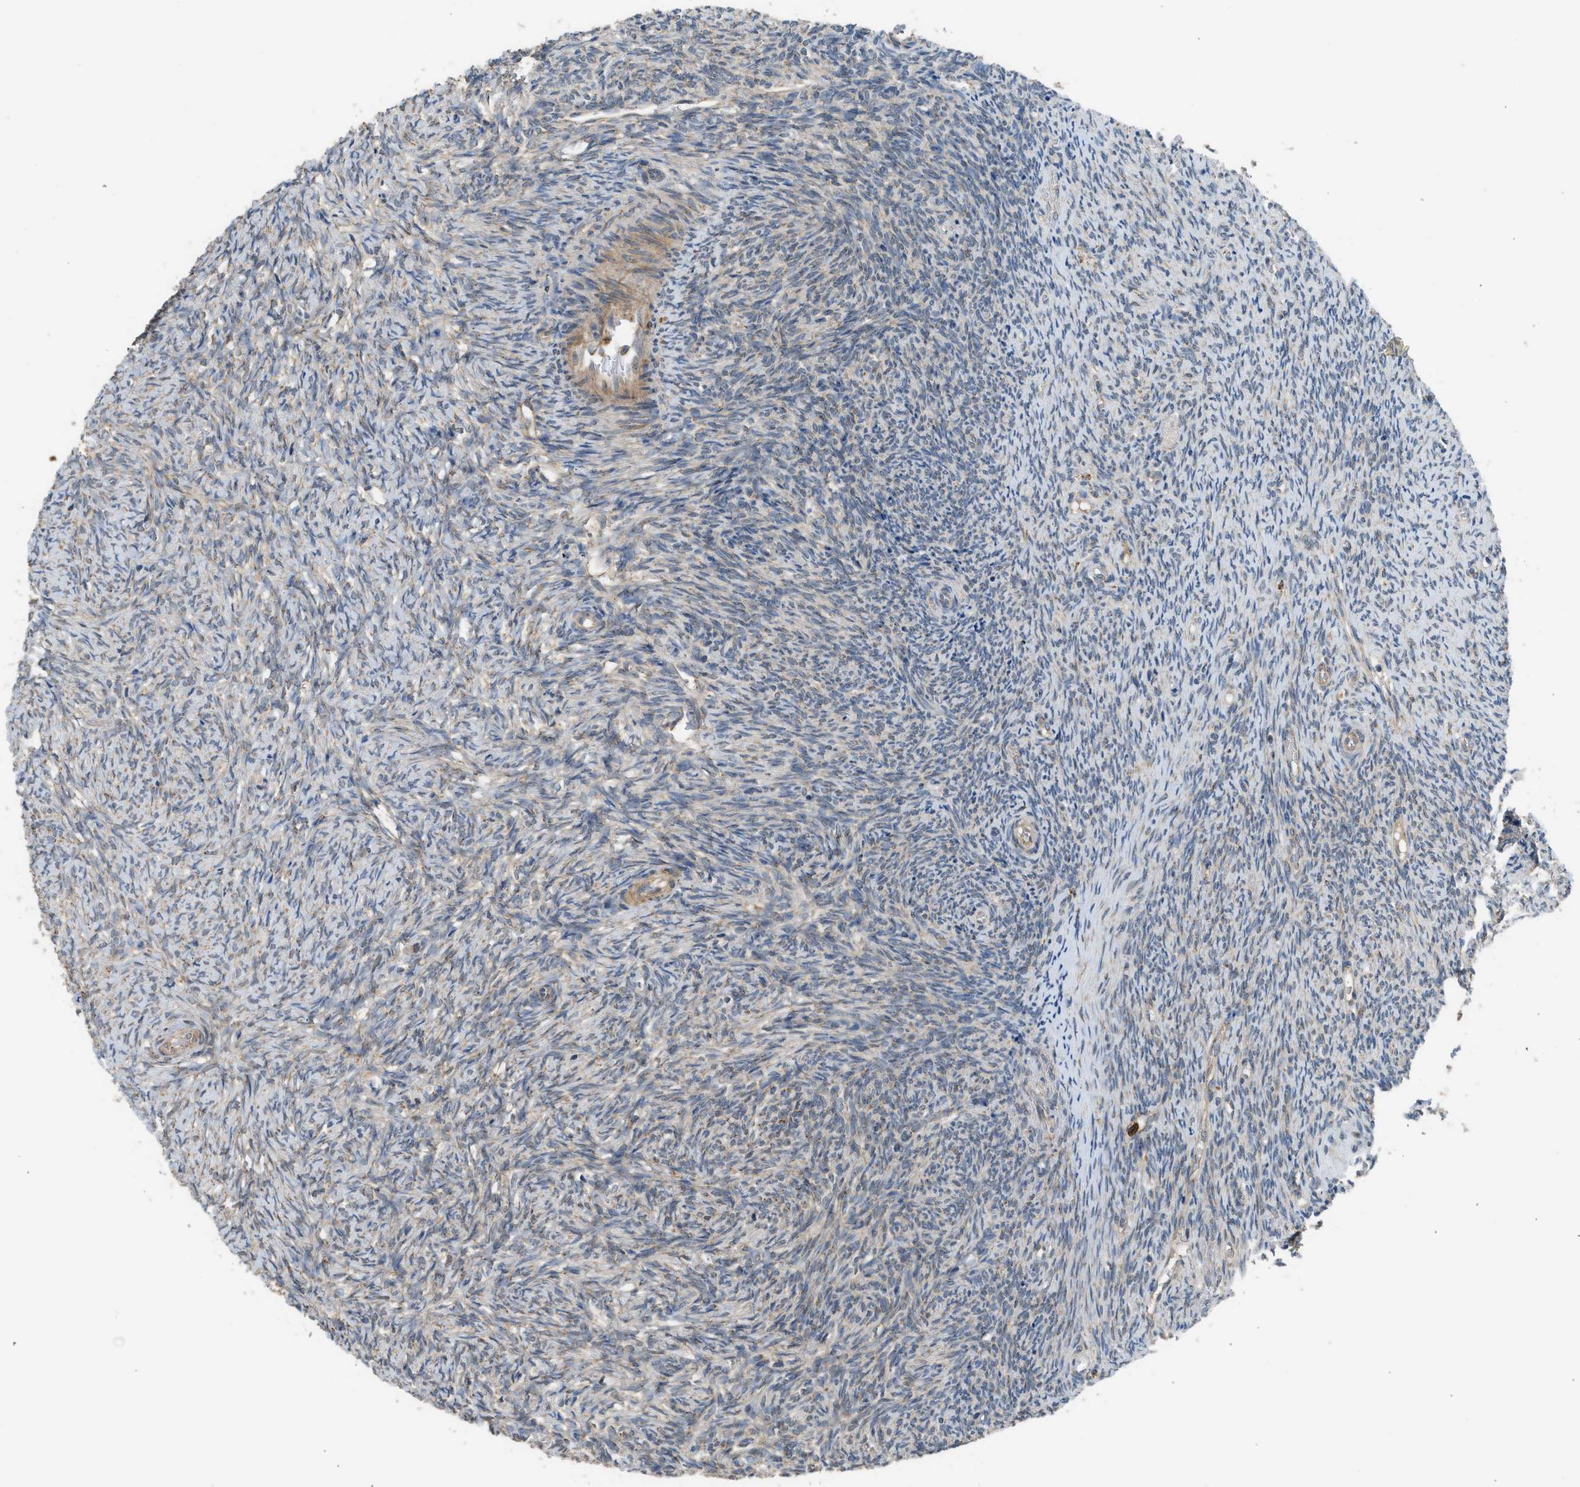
{"staining": {"intensity": "moderate", "quantity": ">75%", "location": "cytoplasmic/membranous"}, "tissue": "ovary", "cell_type": "Ovarian stroma cells", "image_type": "normal", "snomed": [{"axis": "morphology", "description": "Normal tissue, NOS"}, {"axis": "topography", "description": "Ovary"}], "caption": "IHC (DAB (3,3'-diaminobenzidine)) staining of unremarkable ovary shows moderate cytoplasmic/membranous protein expression in about >75% of ovarian stroma cells. (DAB (3,3'-diaminobenzidine) IHC, brown staining for protein, blue staining for nuclei).", "gene": "STARD3", "patient": {"sex": "female", "age": 41}}